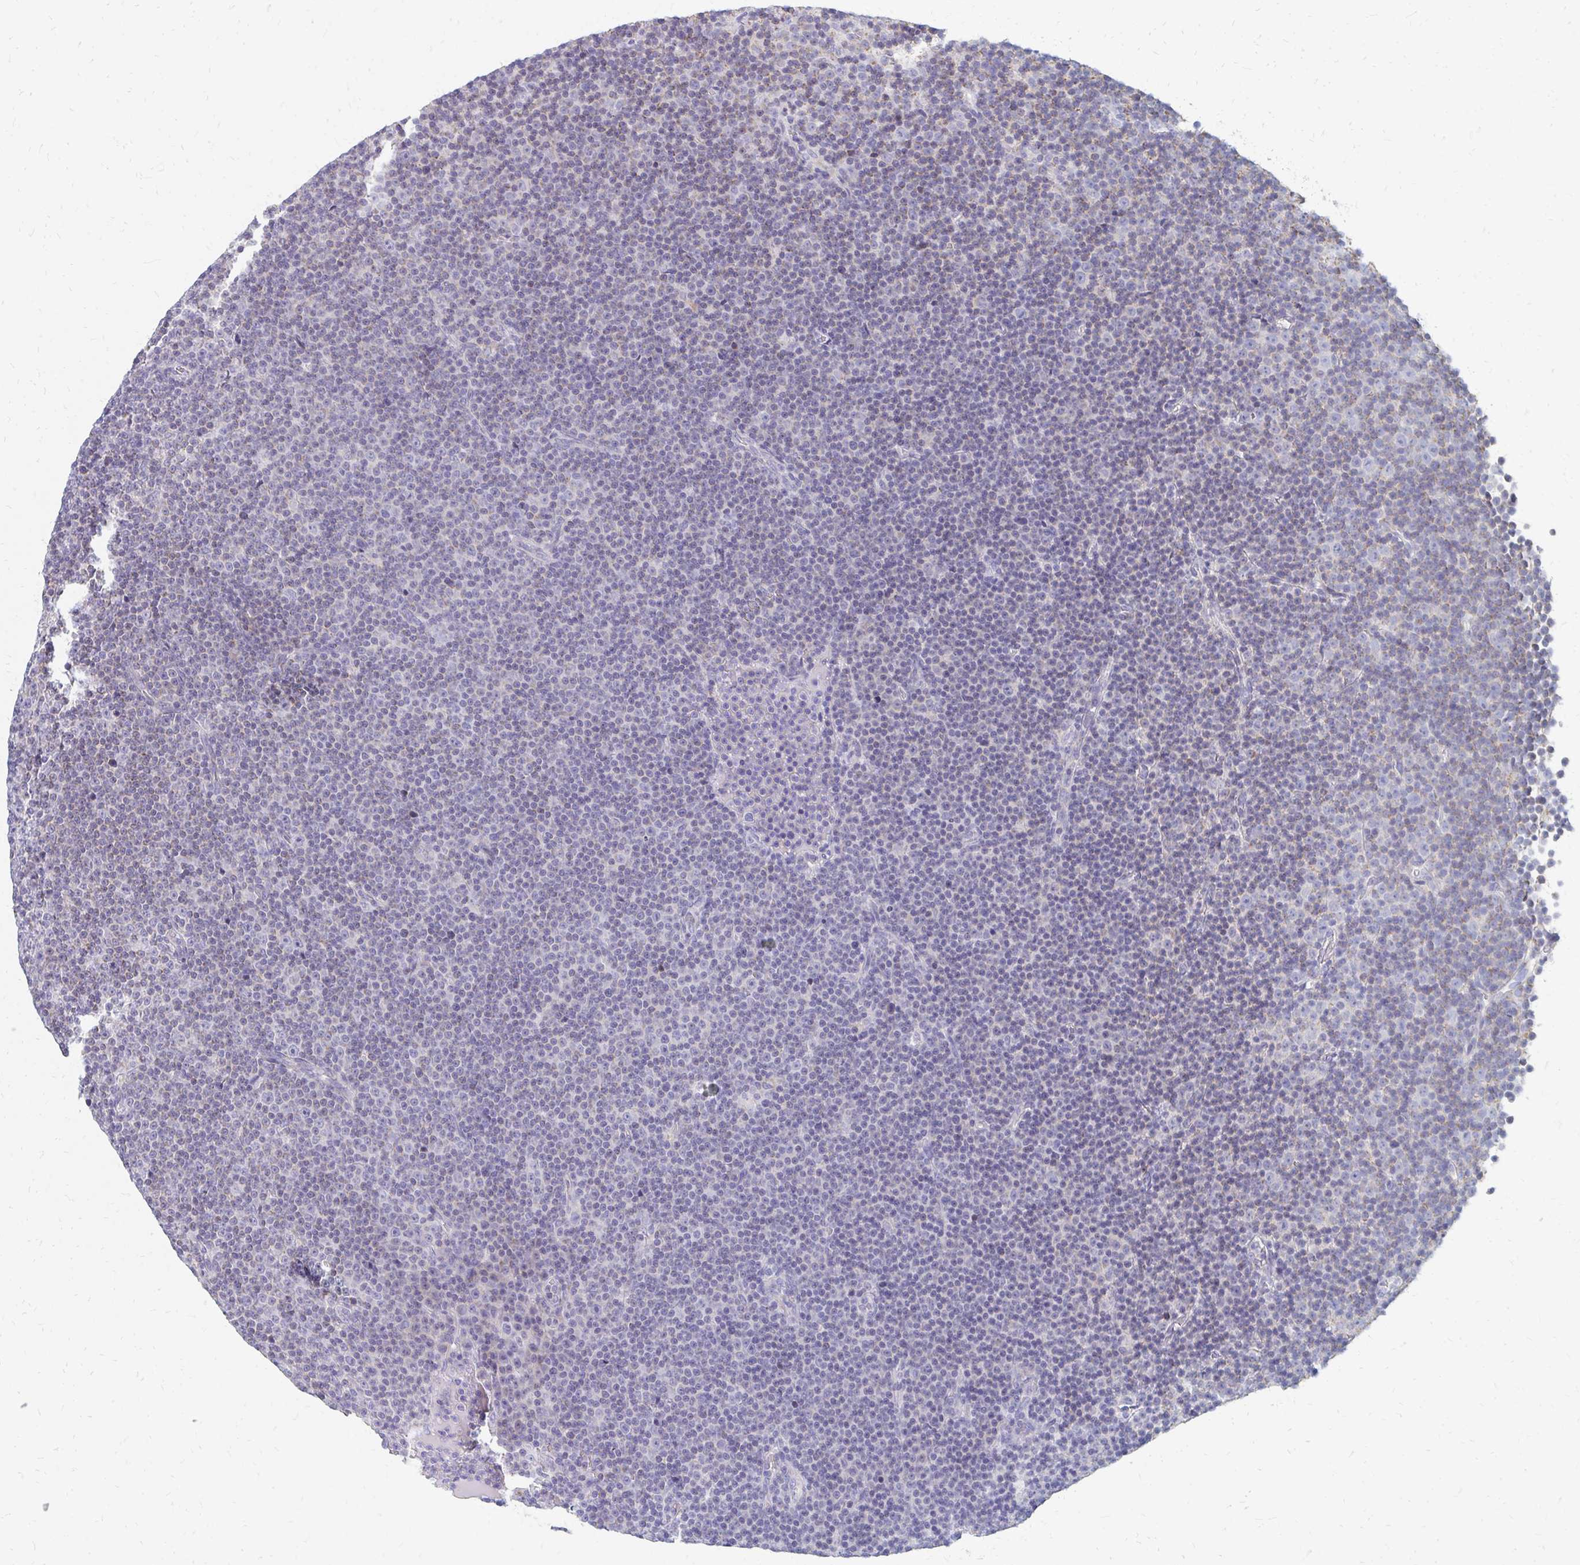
{"staining": {"intensity": "weak", "quantity": "<25%", "location": "cytoplasmic/membranous"}, "tissue": "lymphoma", "cell_type": "Tumor cells", "image_type": "cancer", "snomed": [{"axis": "morphology", "description": "Malignant lymphoma, non-Hodgkin's type, Low grade"}, {"axis": "topography", "description": "Lymph node"}], "caption": "This is an immunohistochemistry (IHC) micrograph of human lymphoma. There is no positivity in tumor cells.", "gene": "OR10V1", "patient": {"sex": "female", "age": 67}}